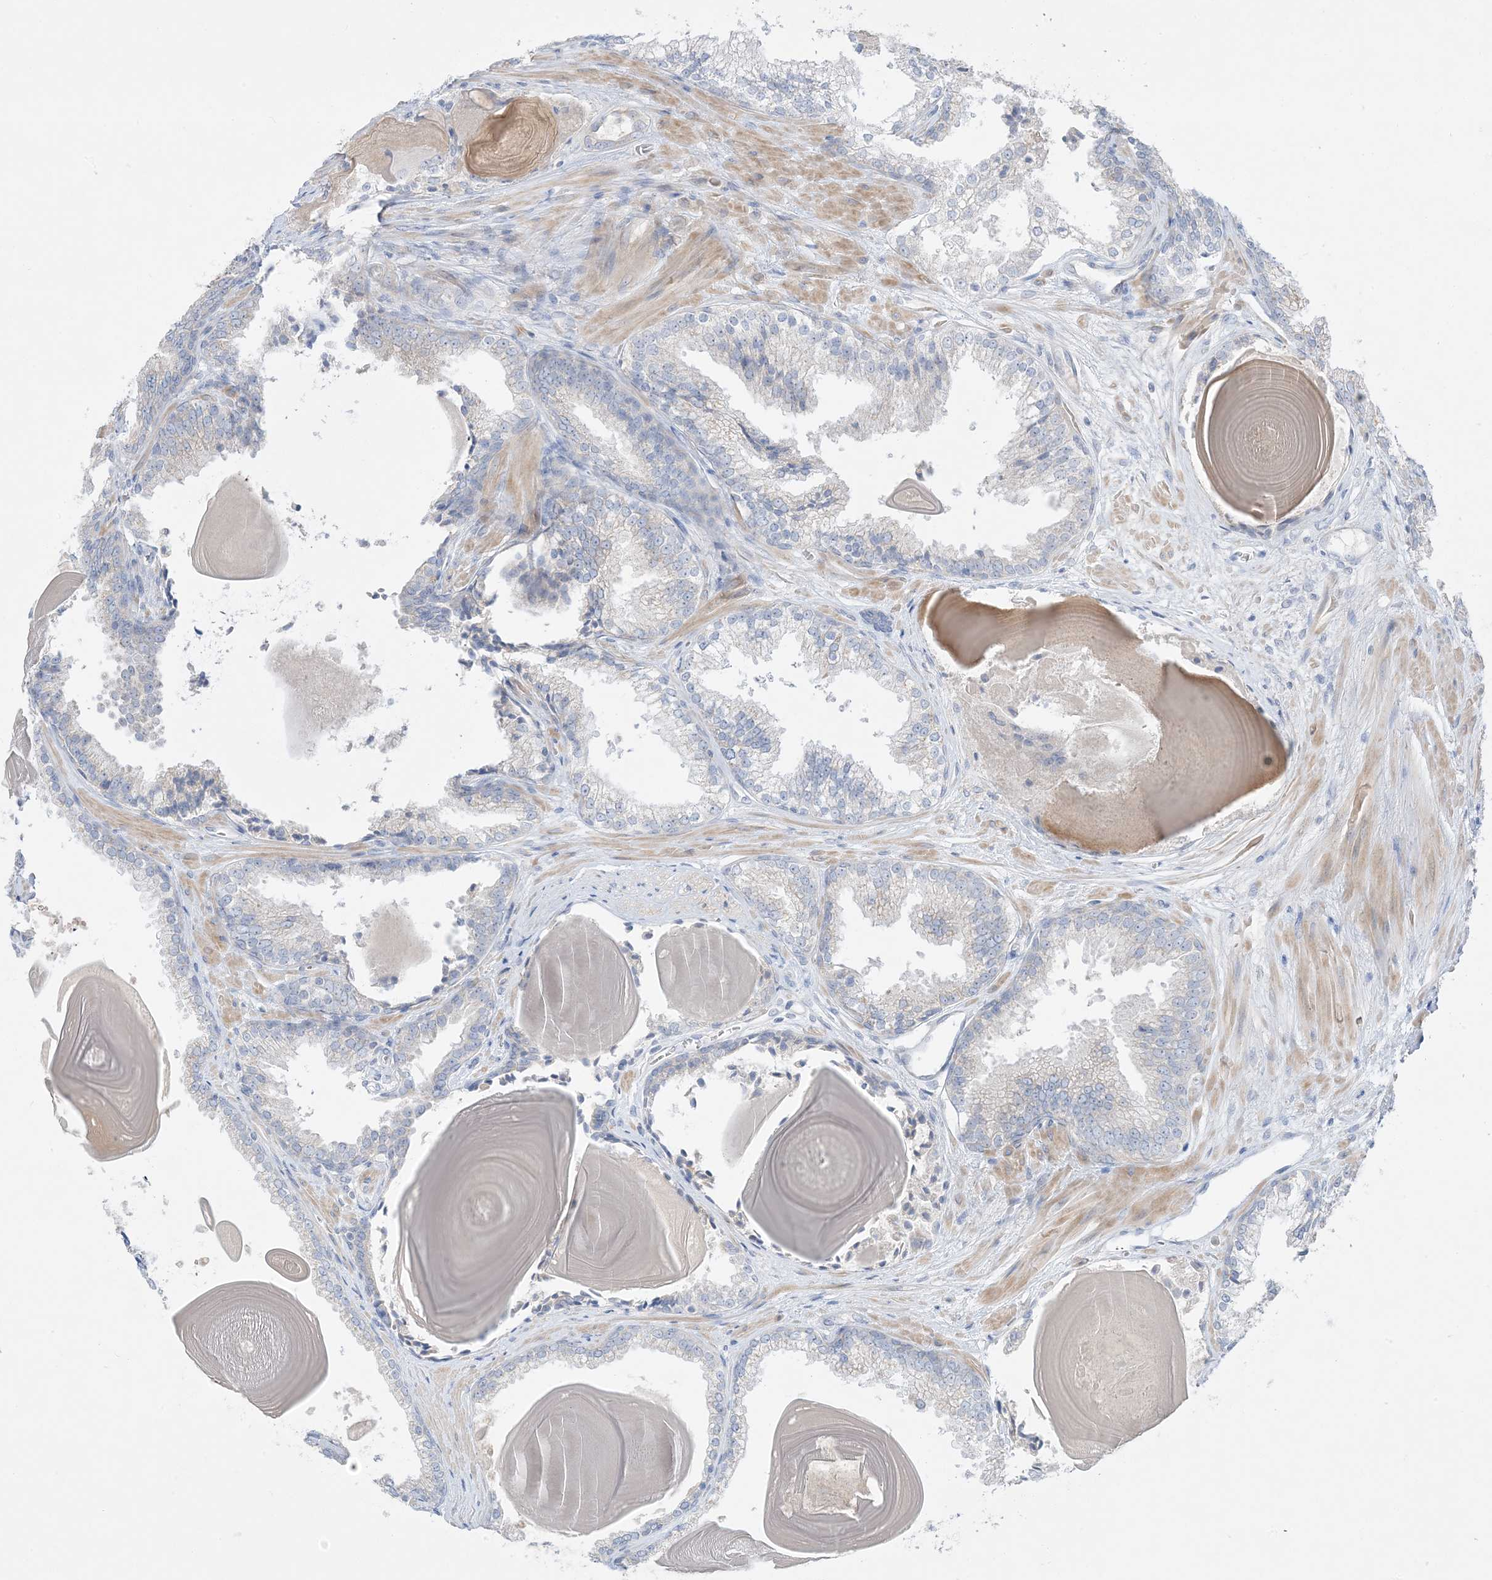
{"staining": {"intensity": "negative", "quantity": "none", "location": "none"}, "tissue": "prostate cancer", "cell_type": "Tumor cells", "image_type": "cancer", "snomed": [{"axis": "morphology", "description": "Adenocarcinoma, High grade"}, {"axis": "topography", "description": "Prostate"}], "caption": "Tumor cells show no significant protein positivity in high-grade adenocarcinoma (prostate).", "gene": "FAM184A", "patient": {"sex": "male", "age": 73}}